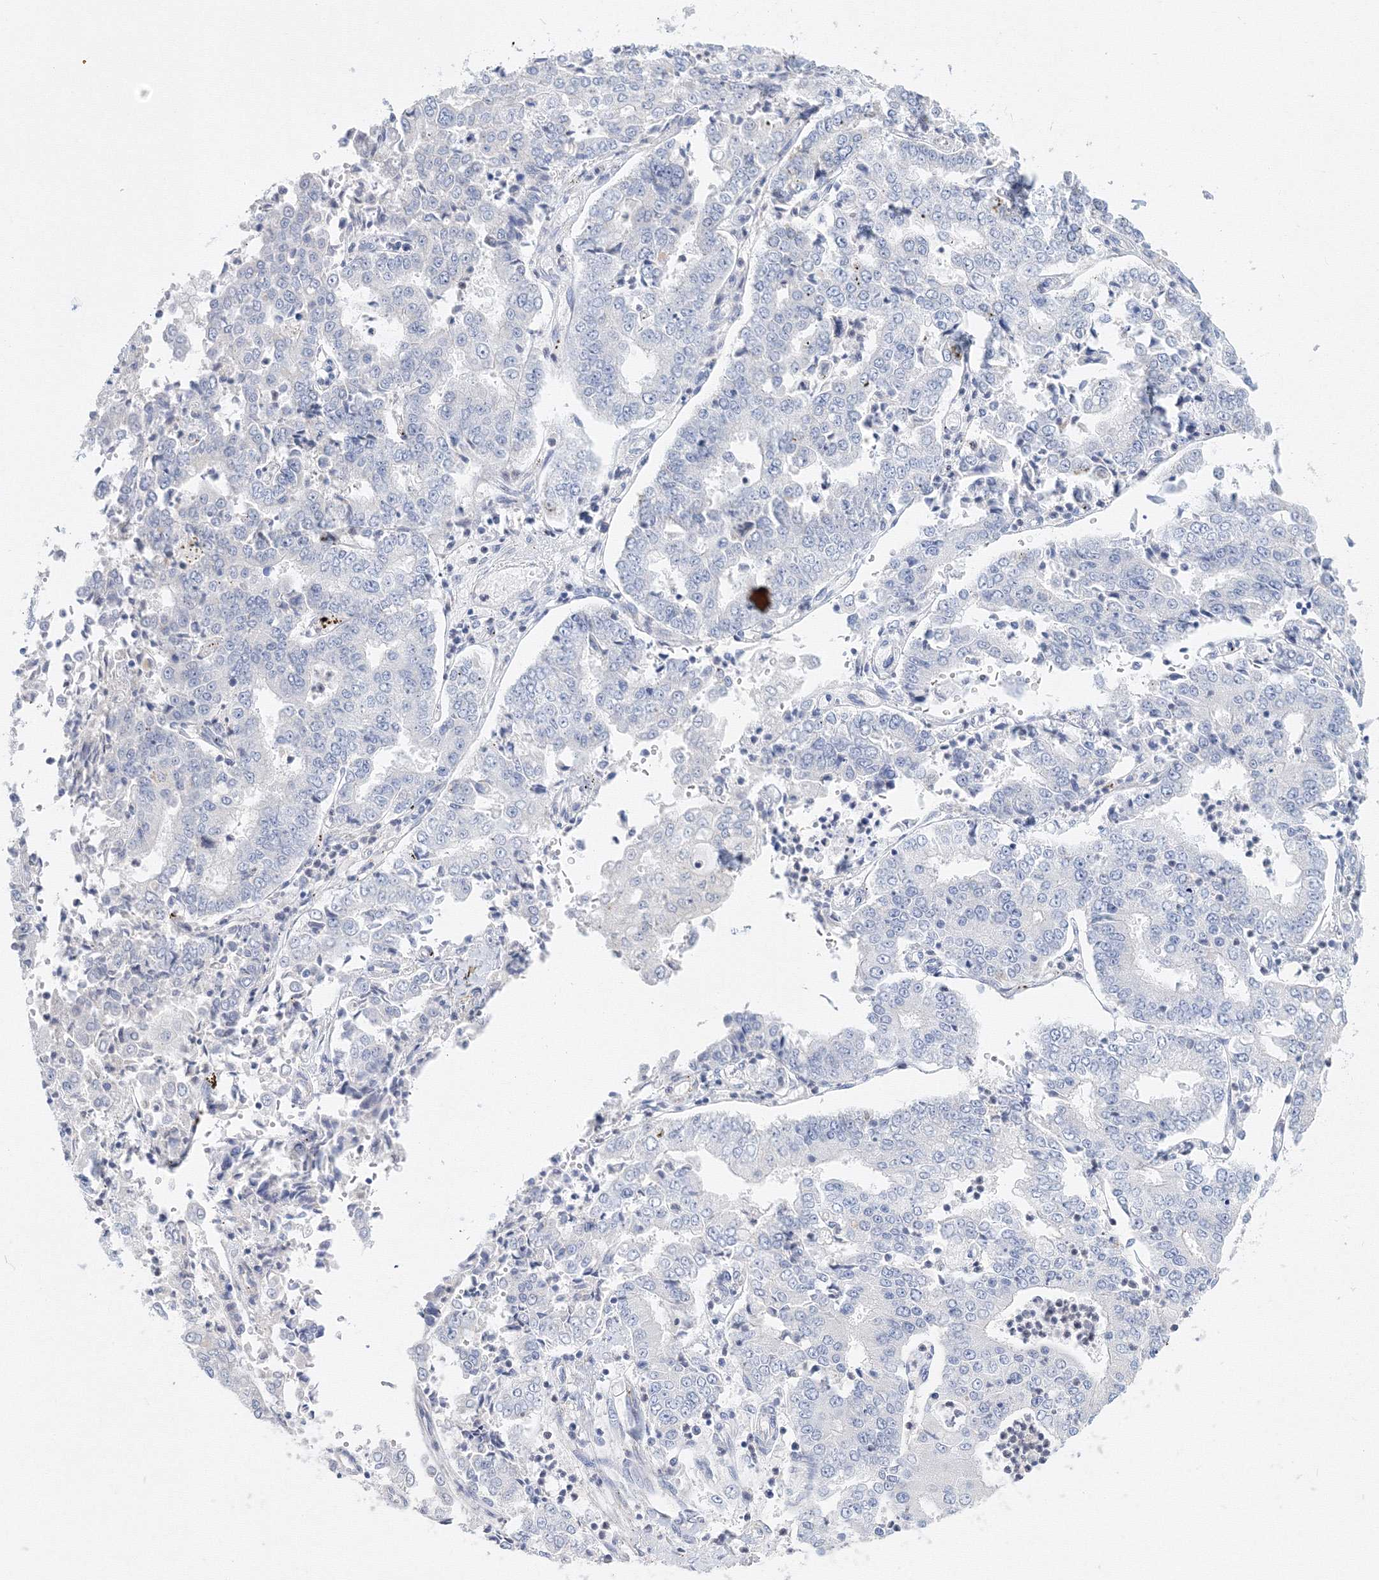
{"staining": {"intensity": "negative", "quantity": "none", "location": "none"}, "tissue": "stomach cancer", "cell_type": "Tumor cells", "image_type": "cancer", "snomed": [{"axis": "morphology", "description": "Adenocarcinoma, NOS"}, {"axis": "topography", "description": "Stomach"}], "caption": "There is no significant positivity in tumor cells of adenocarcinoma (stomach).", "gene": "AASDH", "patient": {"sex": "male", "age": 76}}